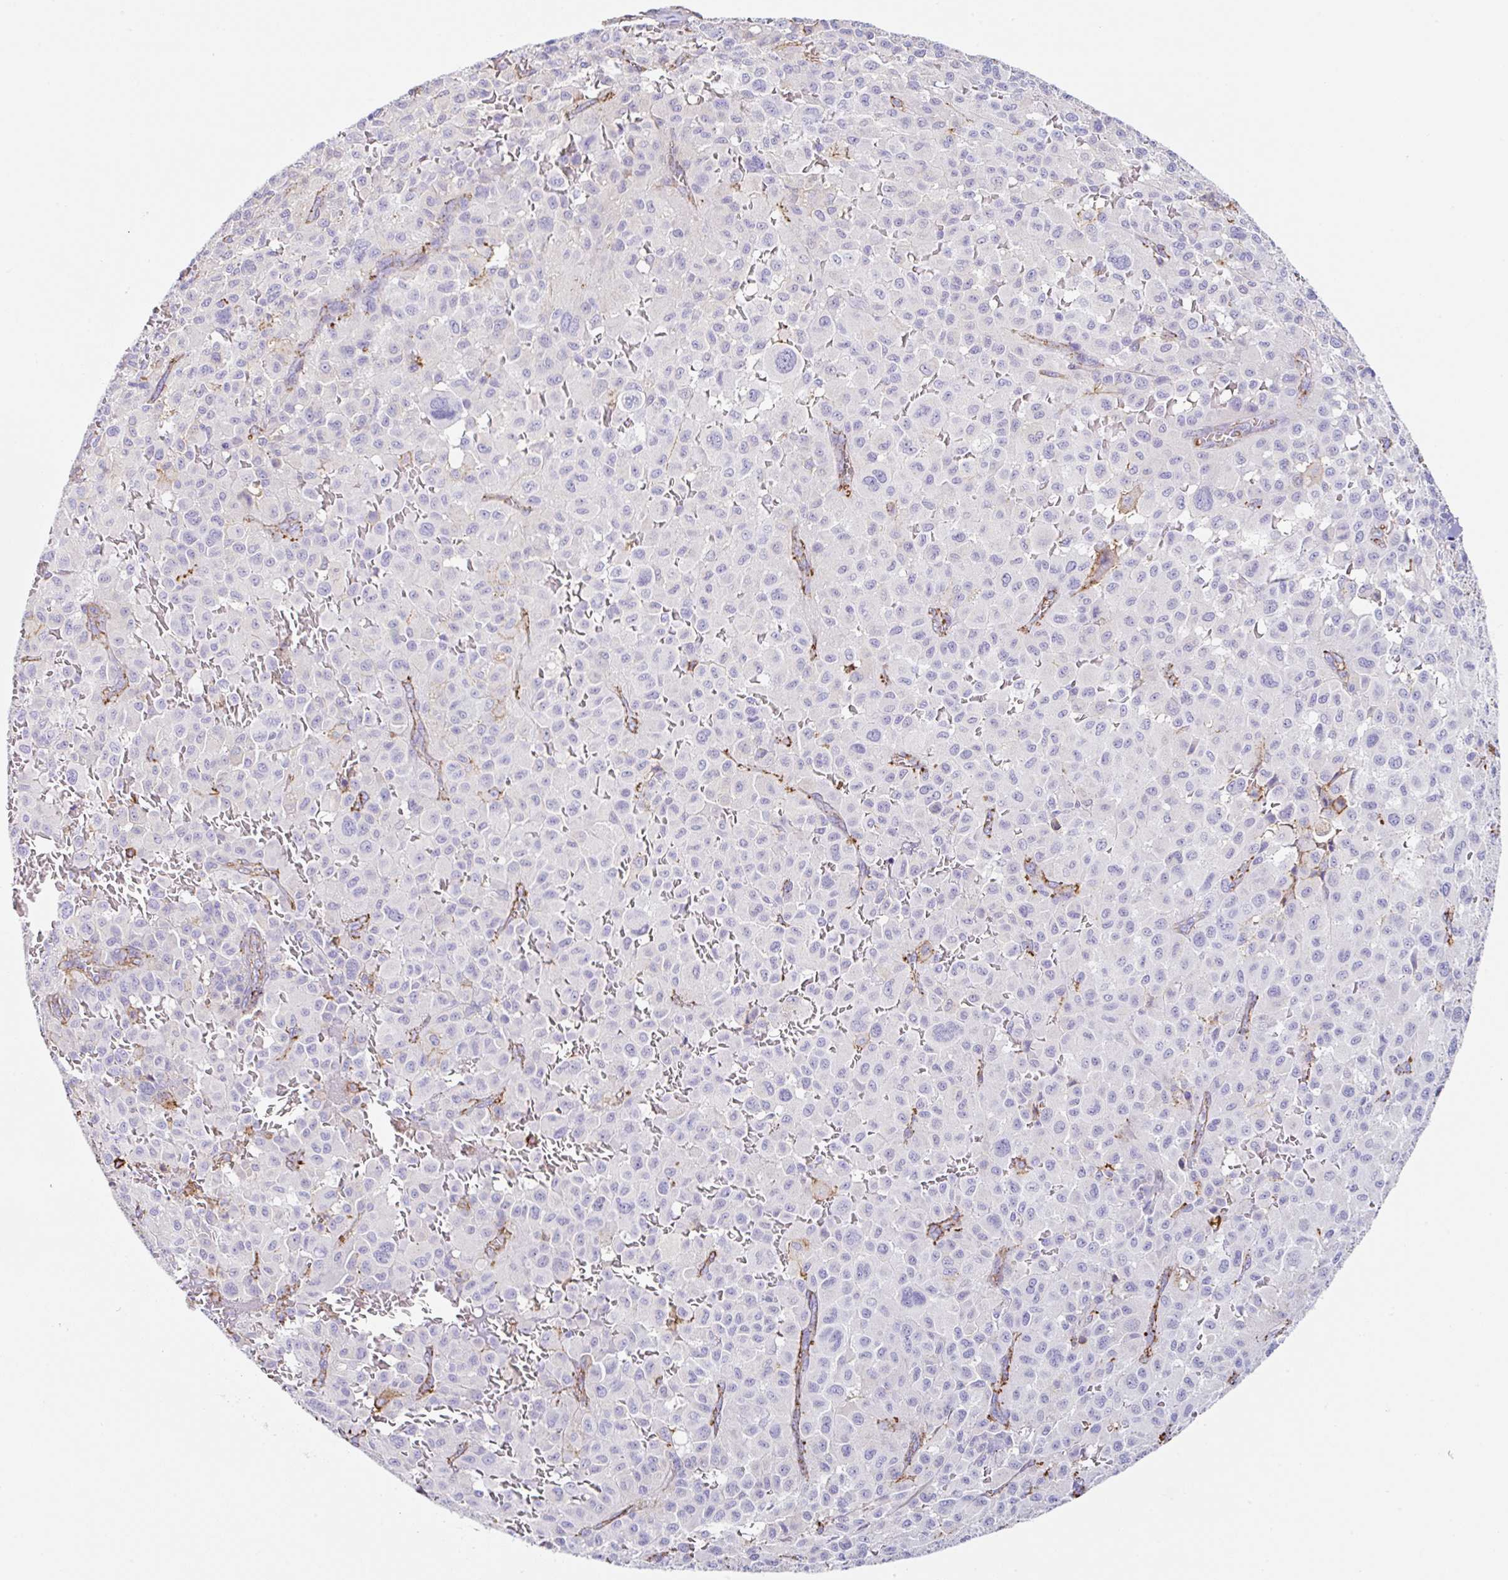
{"staining": {"intensity": "negative", "quantity": "none", "location": "none"}, "tissue": "melanoma", "cell_type": "Tumor cells", "image_type": "cancer", "snomed": [{"axis": "morphology", "description": "Malignant melanoma, NOS"}, {"axis": "topography", "description": "Skin"}], "caption": "An immunohistochemistry (IHC) micrograph of melanoma is shown. There is no staining in tumor cells of melanoma.", "gene": "MTTP", "patient": {"sex": "female", "age": 74}}